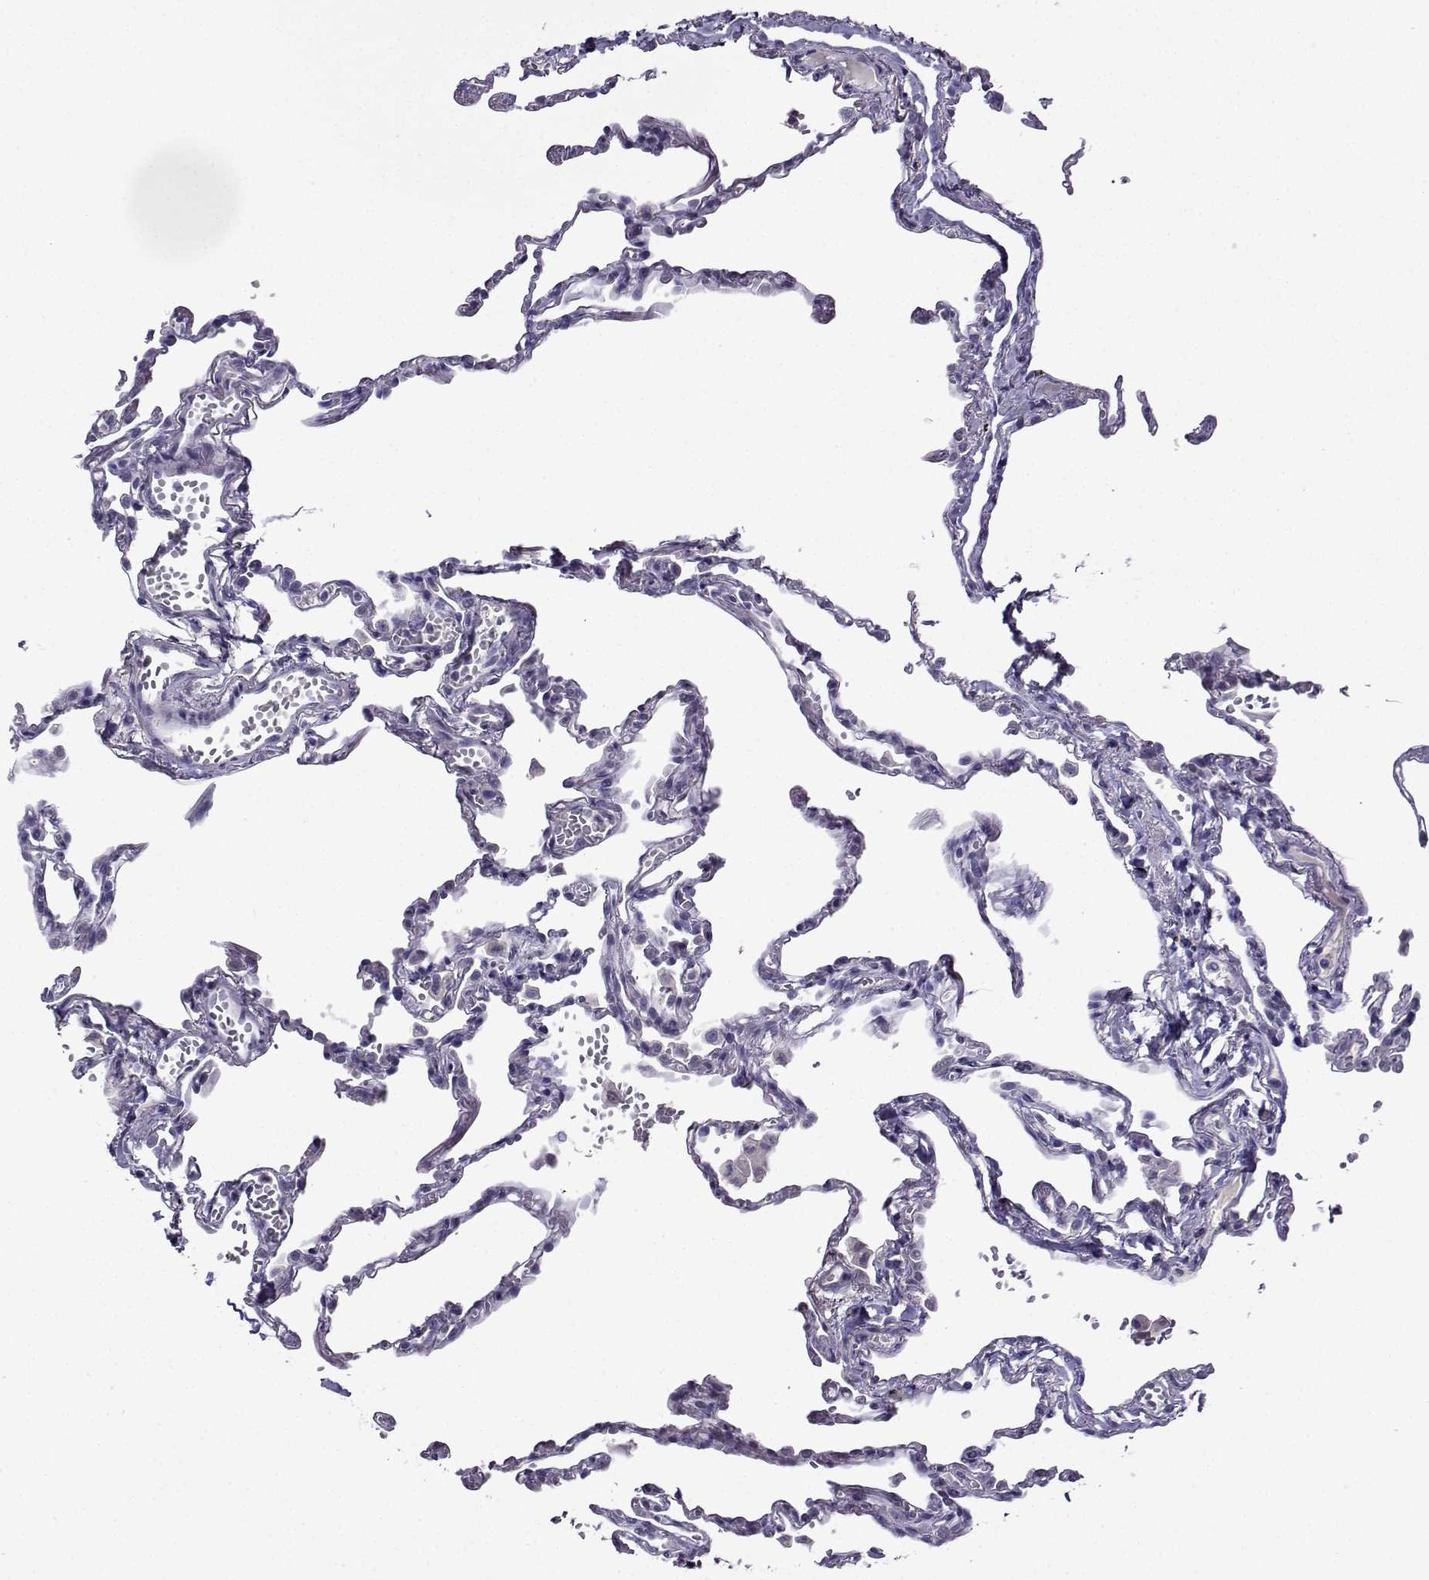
{"staining": {"intensity": "negative", "quantity": "none", "location": "none"}, "tissue": "lung", "cell_type": "Alveolar cells", "image_type": "normal", "snomed": [{"axis": "morphology", "description": "Normal tissue, NOS"}, {"axis": "topography", "description": "Lung"}], "caption": "DAB (3,3'-diaminobenzidine) immunohistochemical staining of benign human lung exhibits no significant expression in alveolar cells.", "gene": "CRYBB1", "patient": {"sex": "male", "age": 78}}